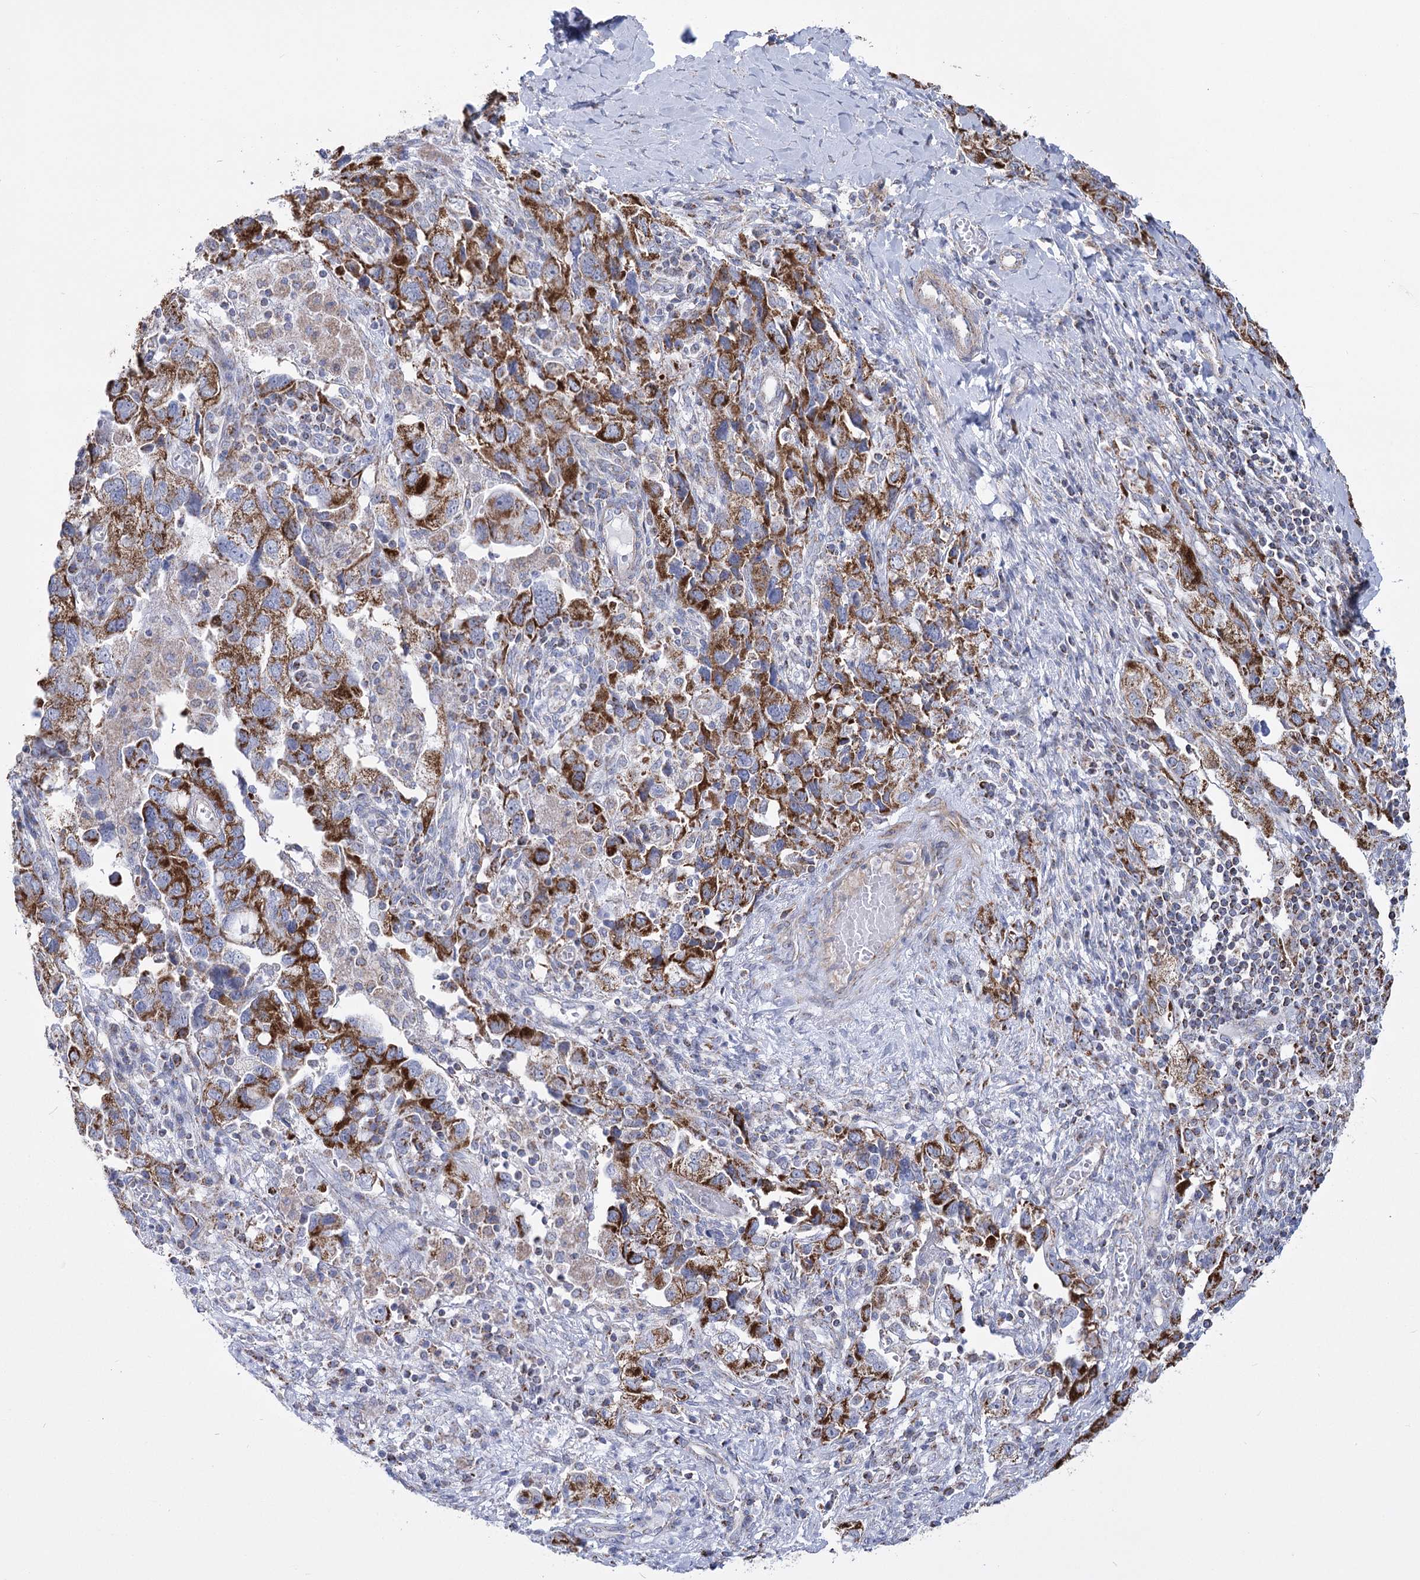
{"staining": {"intensity": "strong", "quantity": ">75%", "location": "cytoplasmic/membranous"}, "tissue": "ovarian cancer", "cell_type": "Tumor cells", "image_type": "cancer", "snomed": [{"axis": "morphology", "description": "Carcinoma, NOS"}, {"axis": "morphology", "description": "Cystadenocarcinoma, serous, NOS"}, {"axis": "topography", "description": "Ovary"}], "caption": "High-magnification brightfield microscopy of carcinoma (ovarian) stained with DAB (3,3'-diaminobenzidine) (brown) and counterstained with hematoxylin (blue). tumor cells exhibit strong cytoplasmic/membranous staining is appreciated in about>75% of cells.", "gene": "PDHB", "patient": {"sex": "female", "age": 69}}